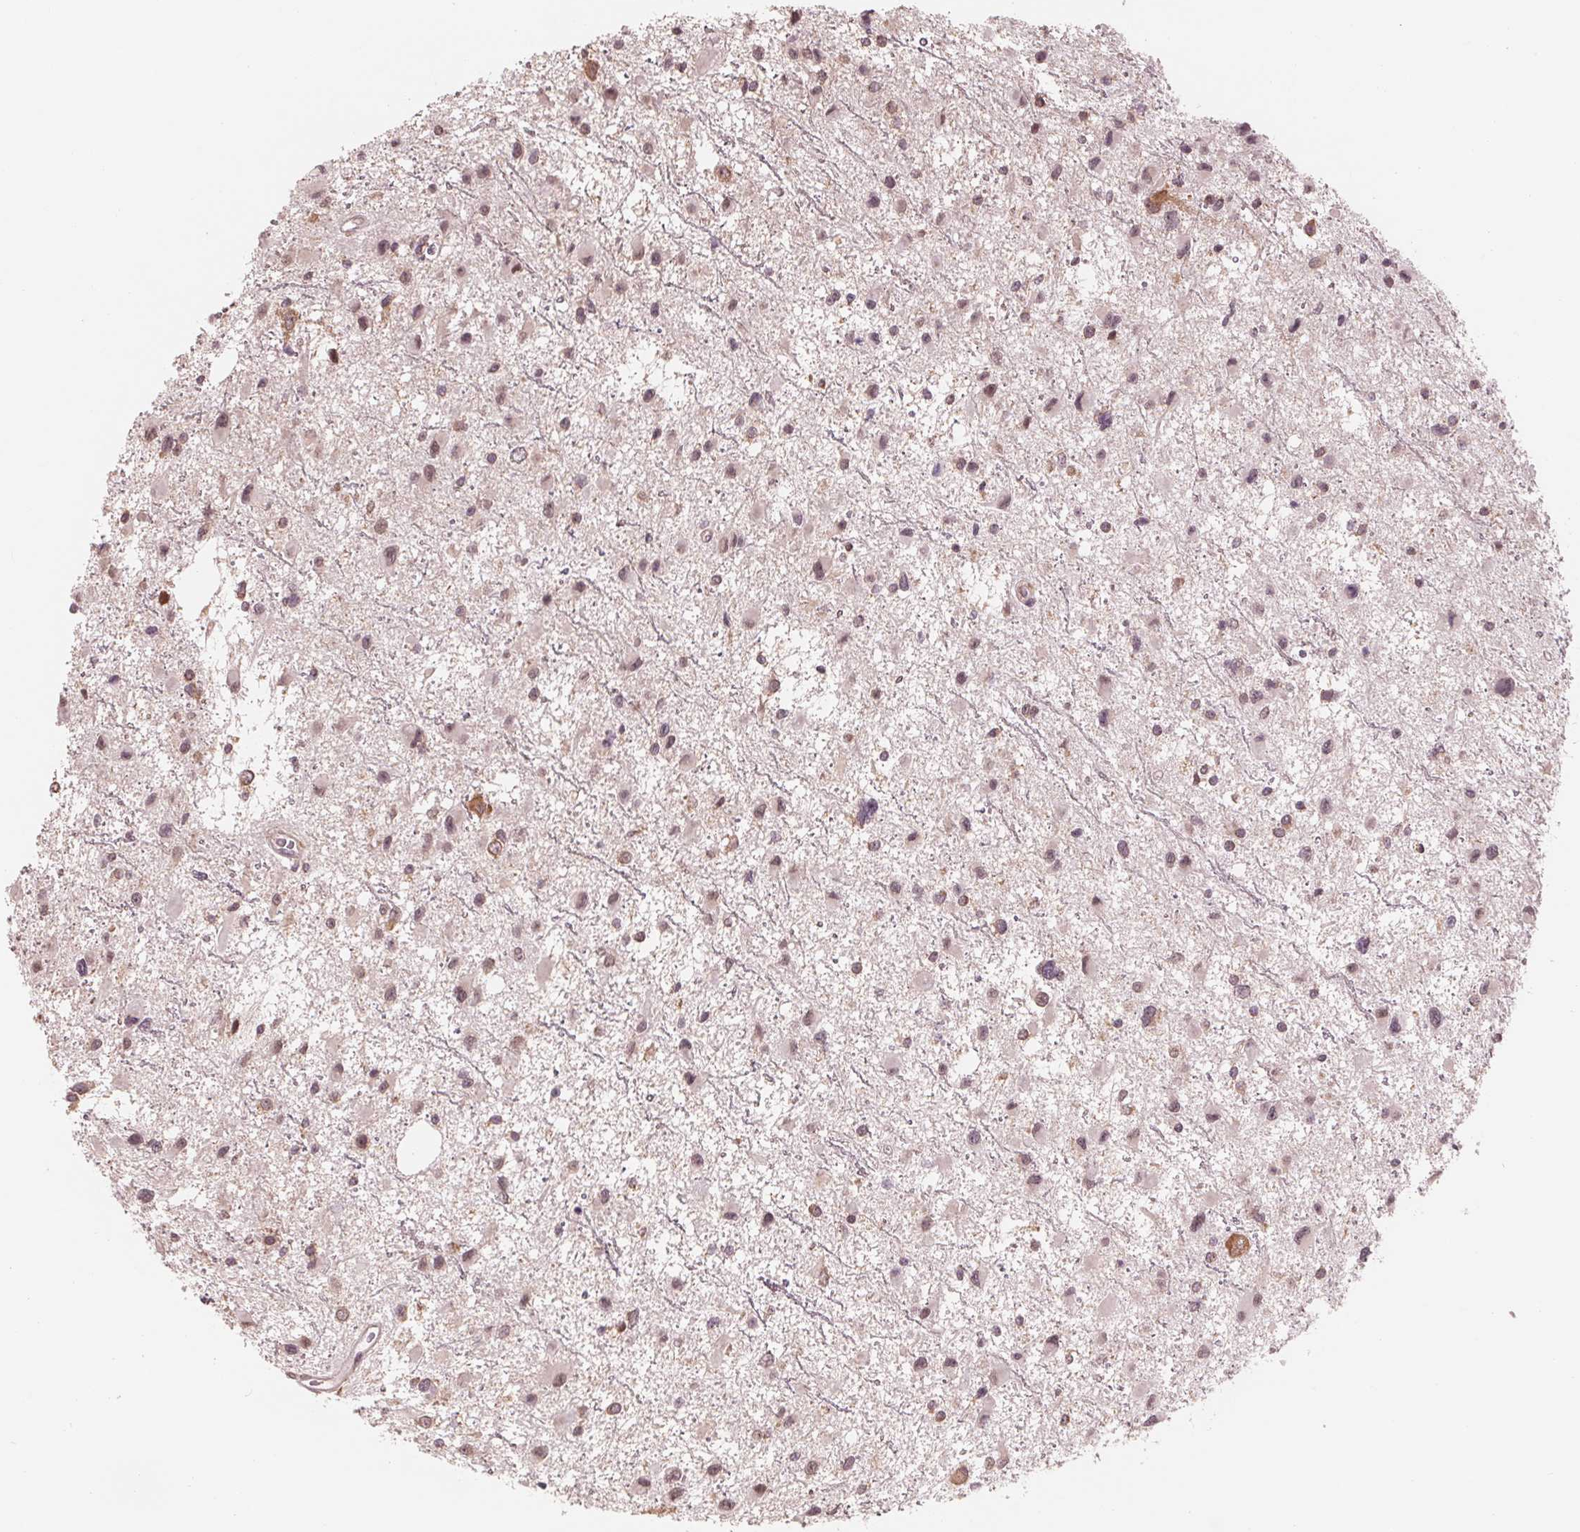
{"staining": {"intensity": "weak", "quantity": "25%-75%", "location": "nuclear"}, "tissue": "glioma", "cell_type": "Tumor cells", "image_type": "cancer", "snomed": [{"axis": "morphology", "description": "Glioma, malignant, Low grade"}, {"axis": "topography", "description": "Brain"}], "caption": "The immunohistochemical stain shows weak nuclear expression in tumor cells of glioma tissue. (Stains: DAB (3,3'-diaminobenzidine) in brown, nuclei in blue, Microscopy: brightfield microscopy at high magnification).", "gene": "GIGYF2", "patient": {"sex": "female", "age": 32}}